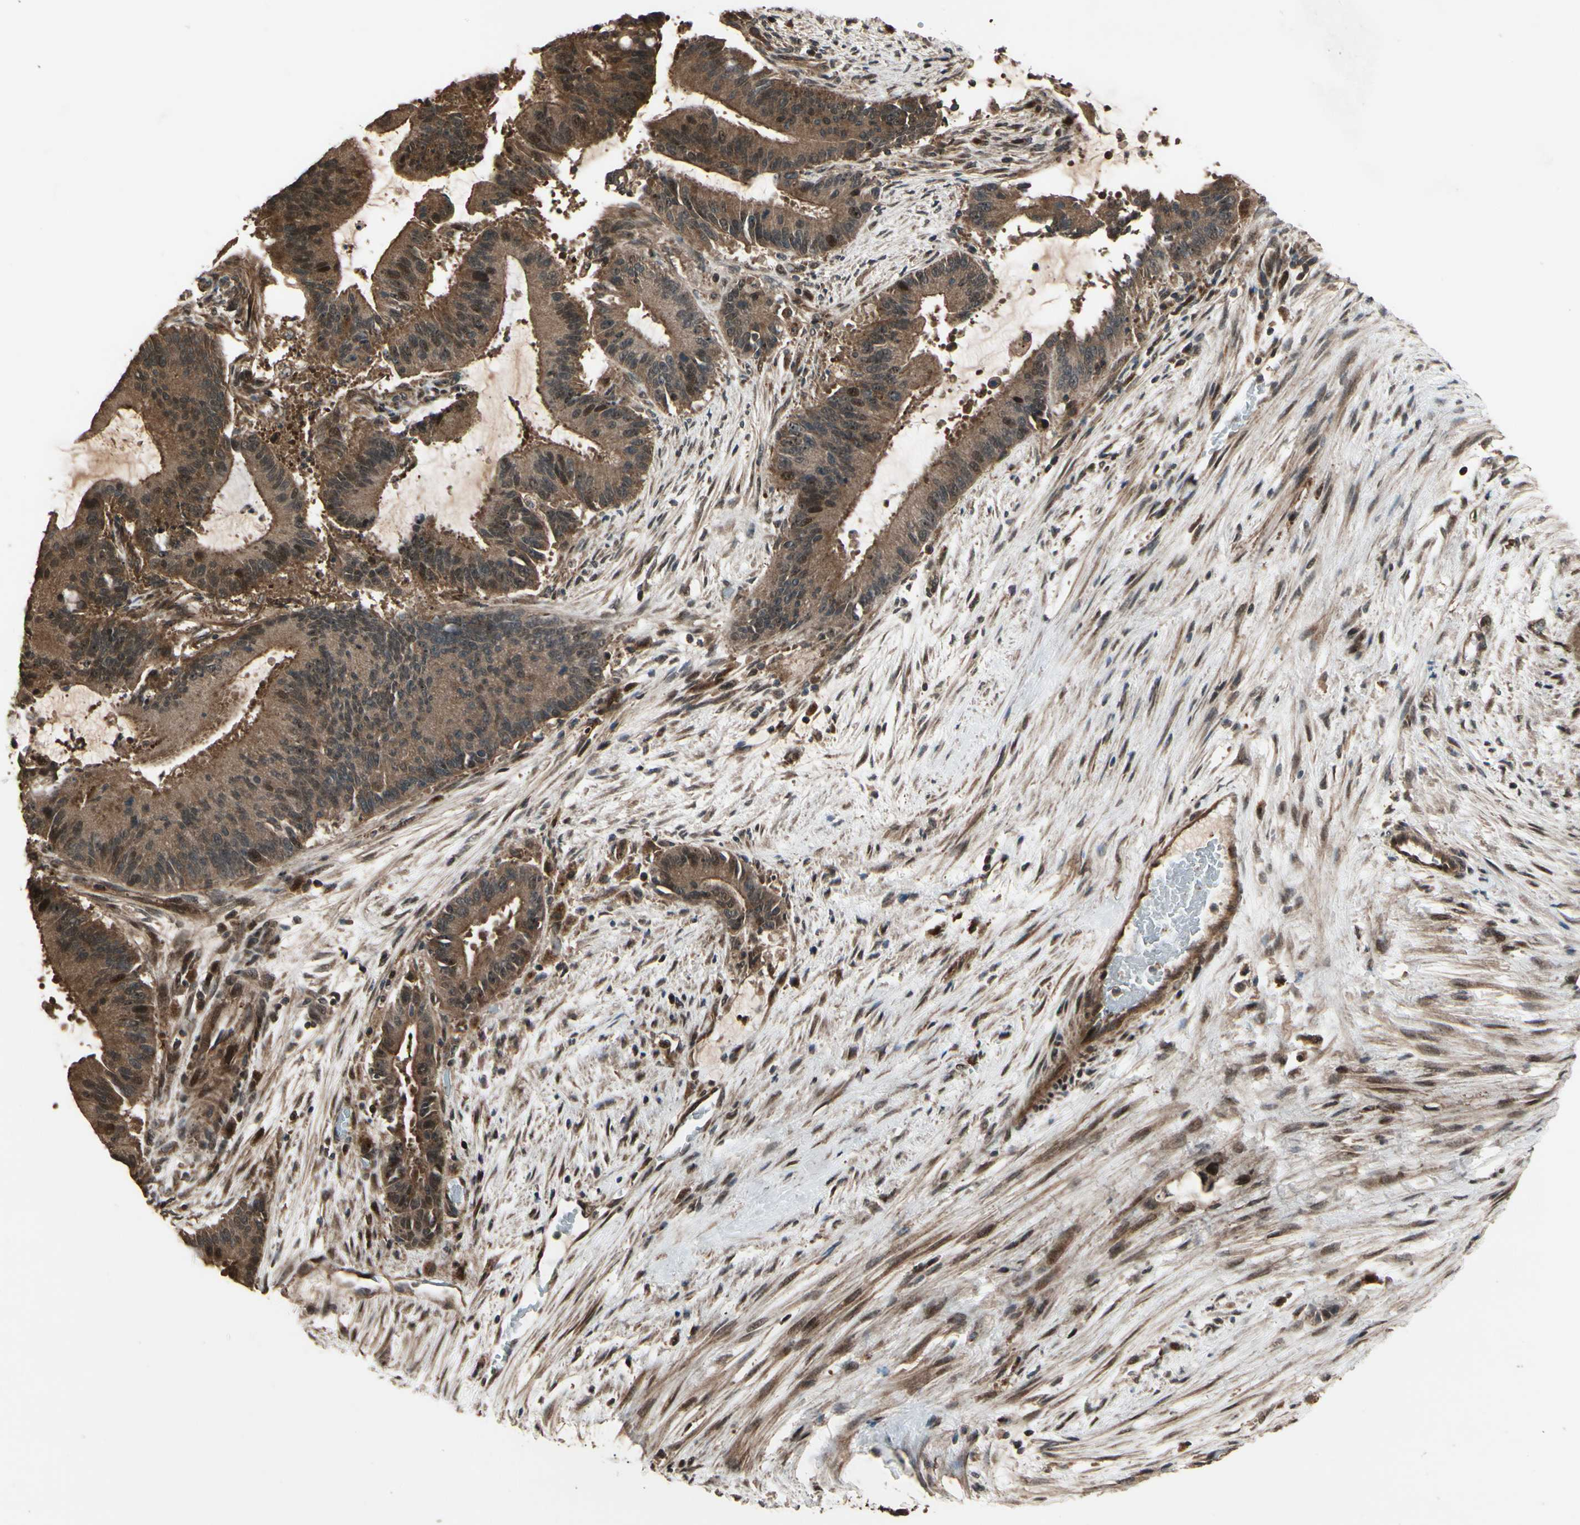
{"staining": {"intensity": "moderate", "quantity": "25%-75%", "location": "cytoplasmic/membranous,nuclear"}, "tissue": "liver cancer", "cell_type": "Tumor cells", "image_type": "cancer", "snomed": [{"axis": "morphology", "description": "Cholangiocarcinoma"}, {"axis": "topography", "description": "Liver"}], "caption": "Moderate cytoplasmic/membranous and nuclear staining is present in about 25%-75% of tumor cells in liver cancer.", "gene": "CSF1R", "patient": {"sex": "female", "age": 73}}